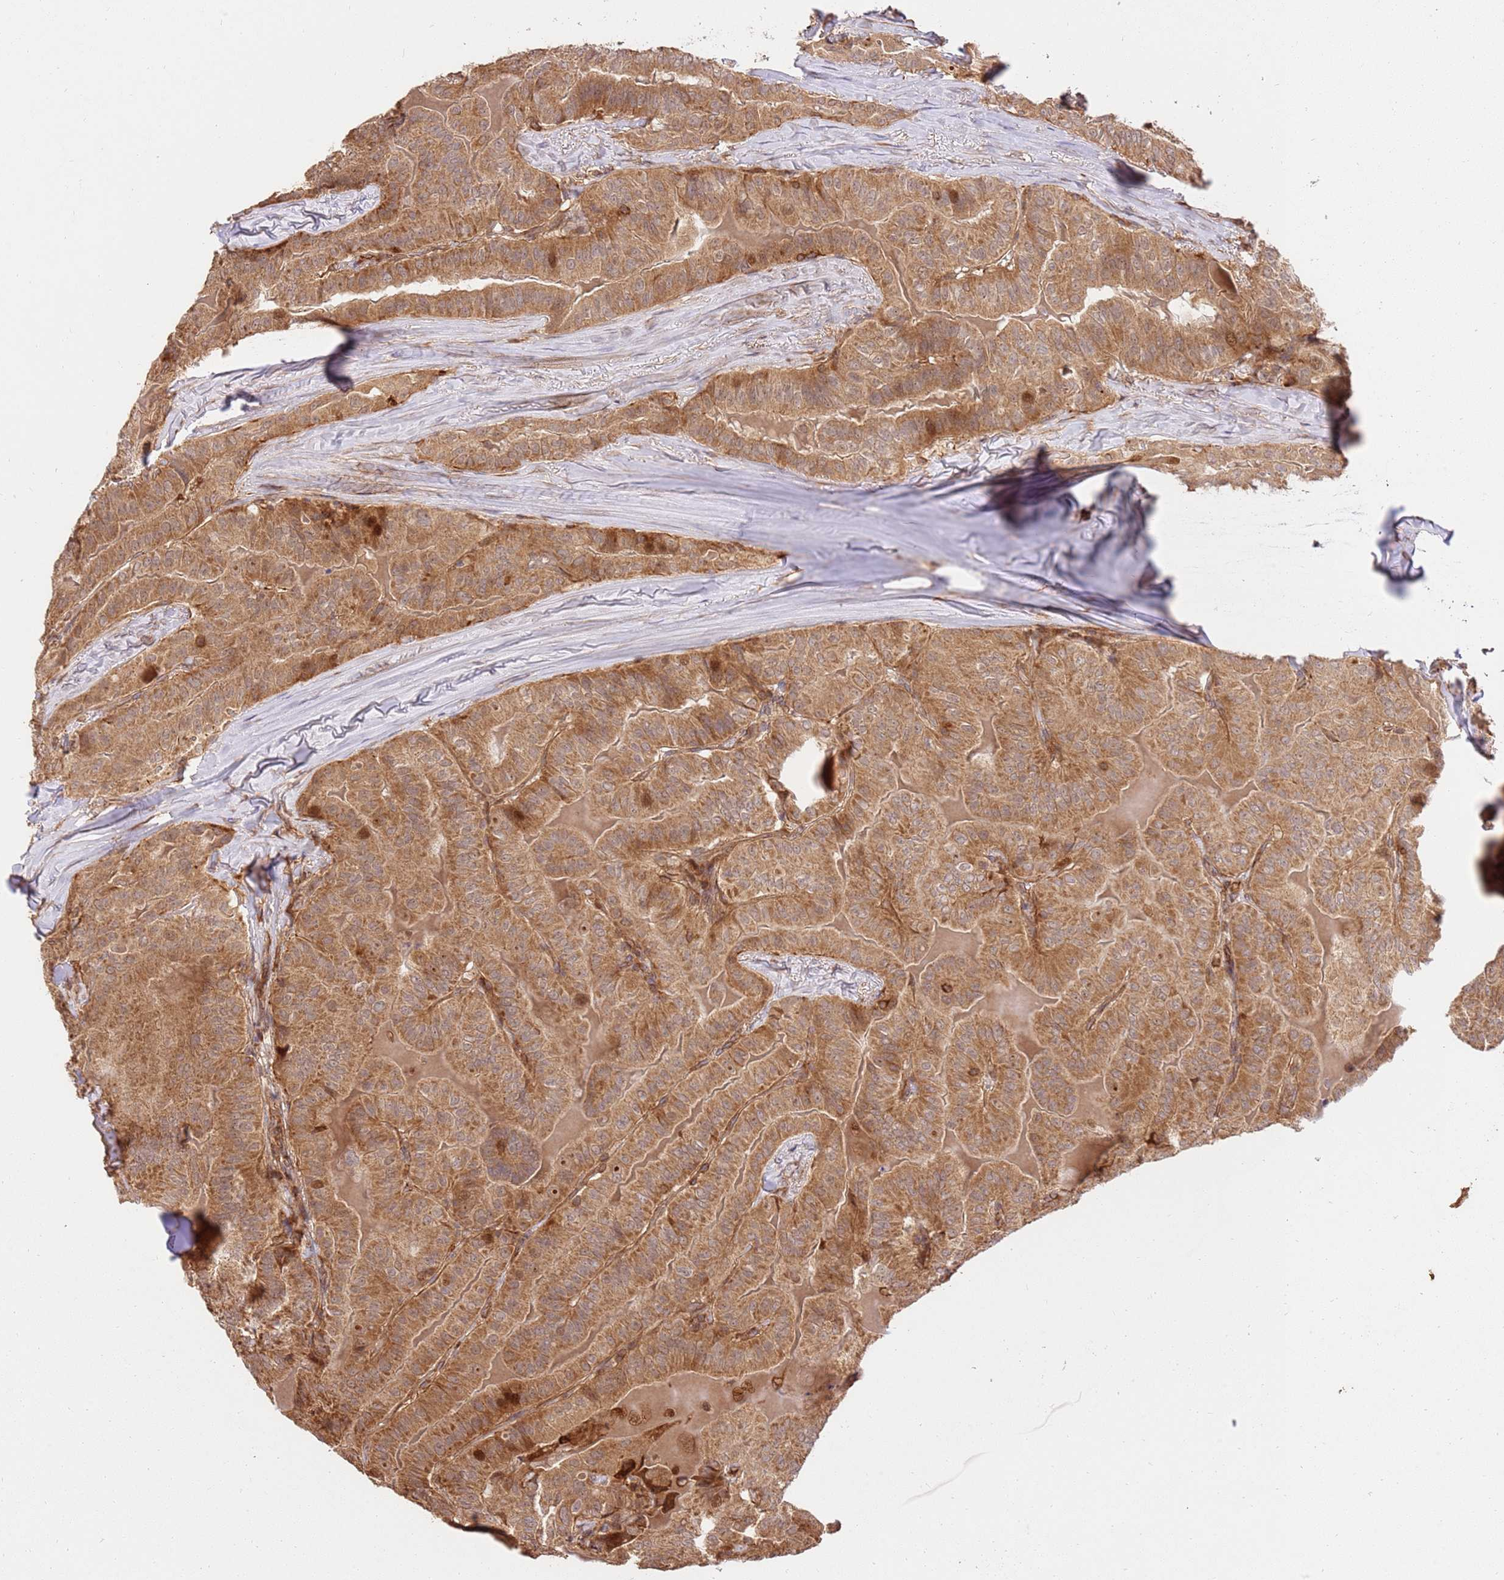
{"staining": {"intensity": "moderate", "quantity": ">75%", "location": "cytoplasmic/membranous"}, "tissue": "thyroid cancer", "cell_type": "Tumor cells", "image_type": "cancer", "snomed": [{"axis": "morphology", "description": "Papillary adenocarcinoma, NOS"}, {"axis": "topography", "description": "Thyroid gland"}], "caption": "Tumor cells show moderate cytoplasmic/membranous positivity in approximately >75% of cells in thyroid cancer (papillary adenocarcinoma).", "gene": "KATNAL2", "patient": {"sex": "female", "age": 68}}